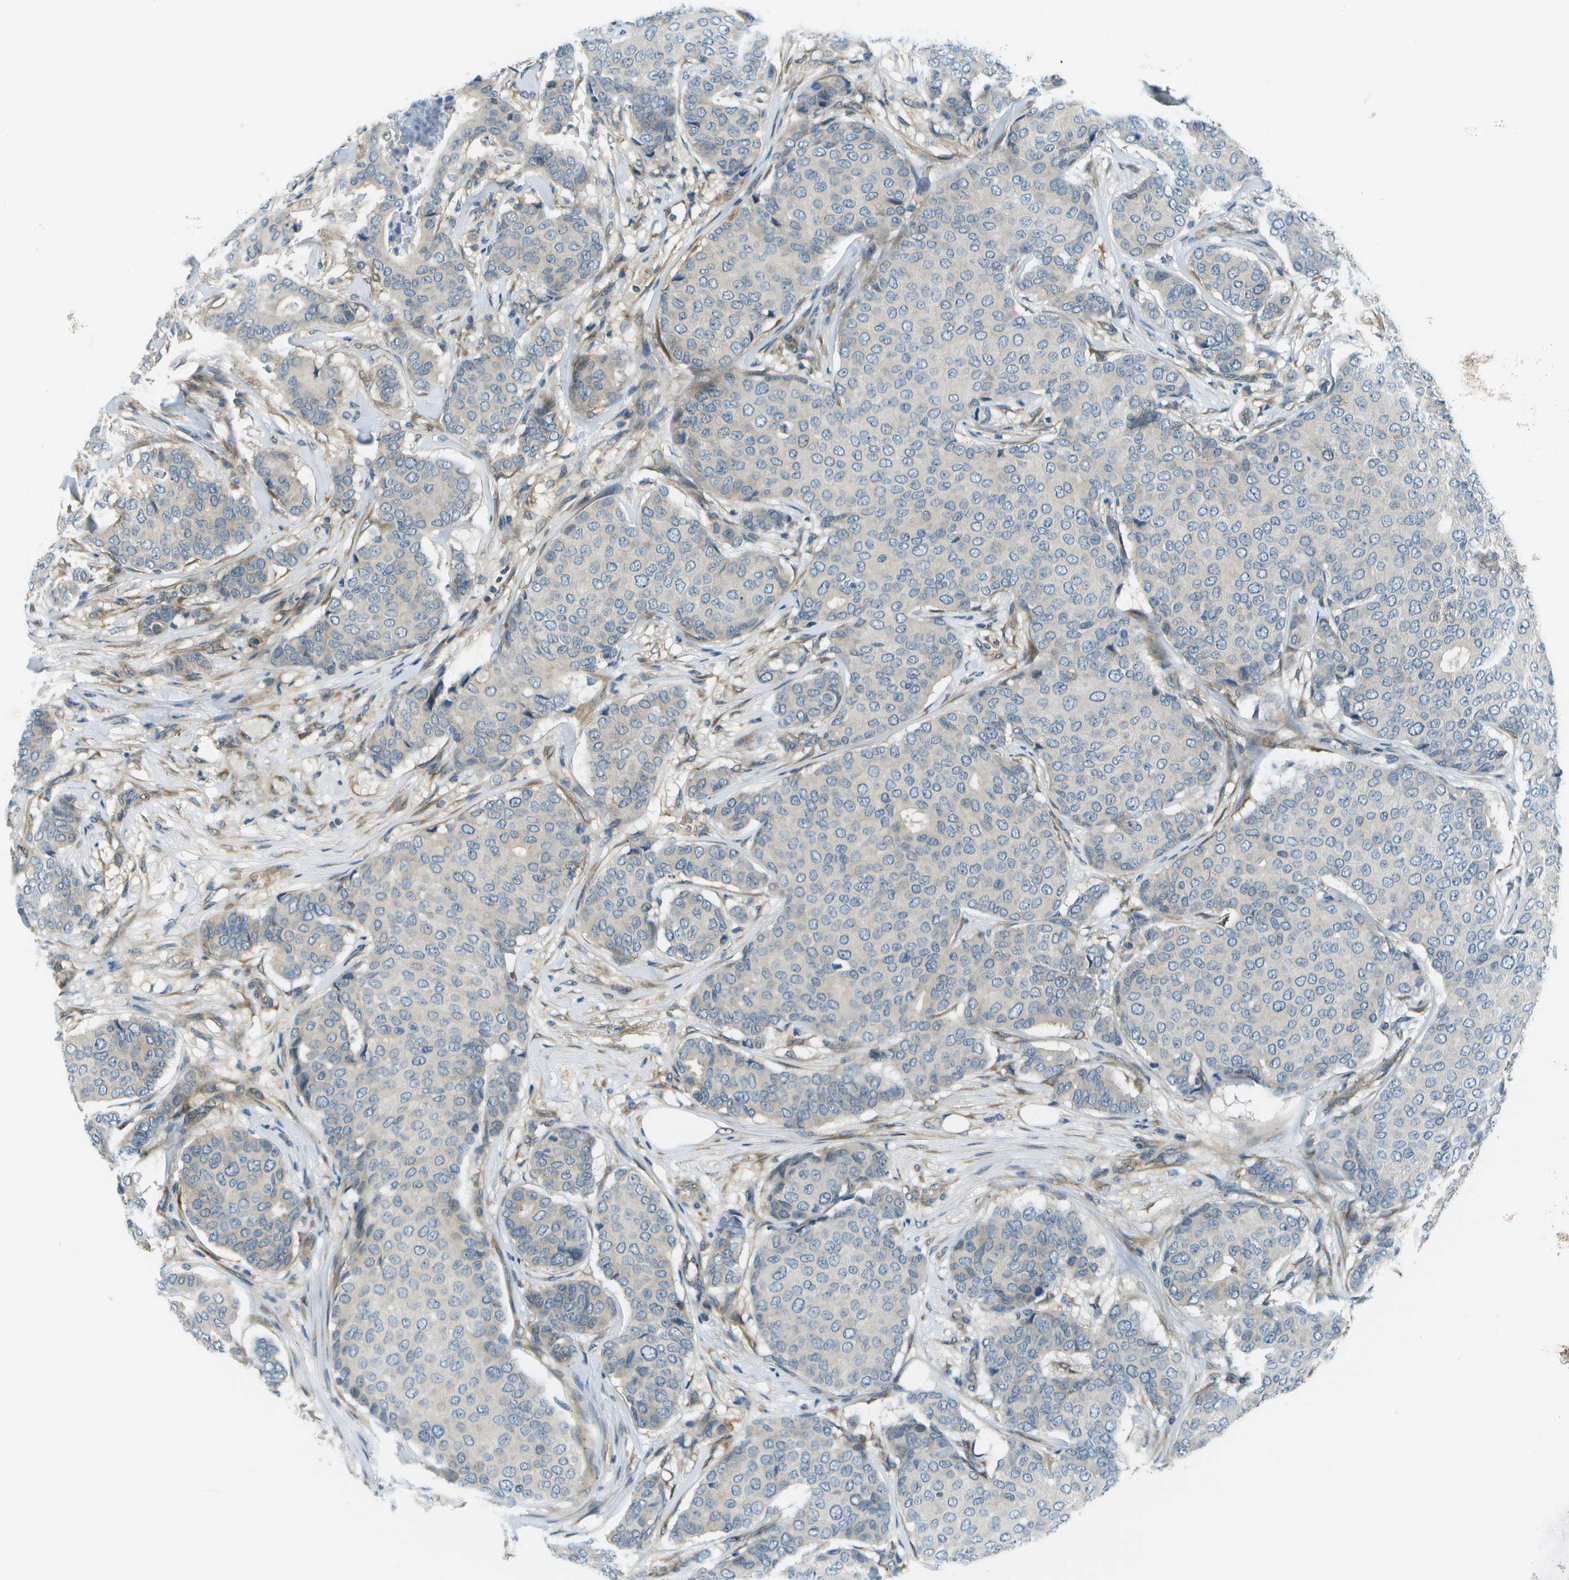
{"staining": {"intensity": "negative", "quantity": "none", "location": "none"}, "tissue": "breast cancer", "cell_type": "Tumor cells", "image_type": "cancer", "snomed": [{"axis": "morphology", "description": "Duct carcinoma"}, {"axis": "topography", "description": "Breast"}], "caption": "A histopathology image of human infiltrating ductal carcinoma (breast) is negative for staining in tumor cells.", "gene": "CTIF", "patient": {"sex": "female", "age": 75}}